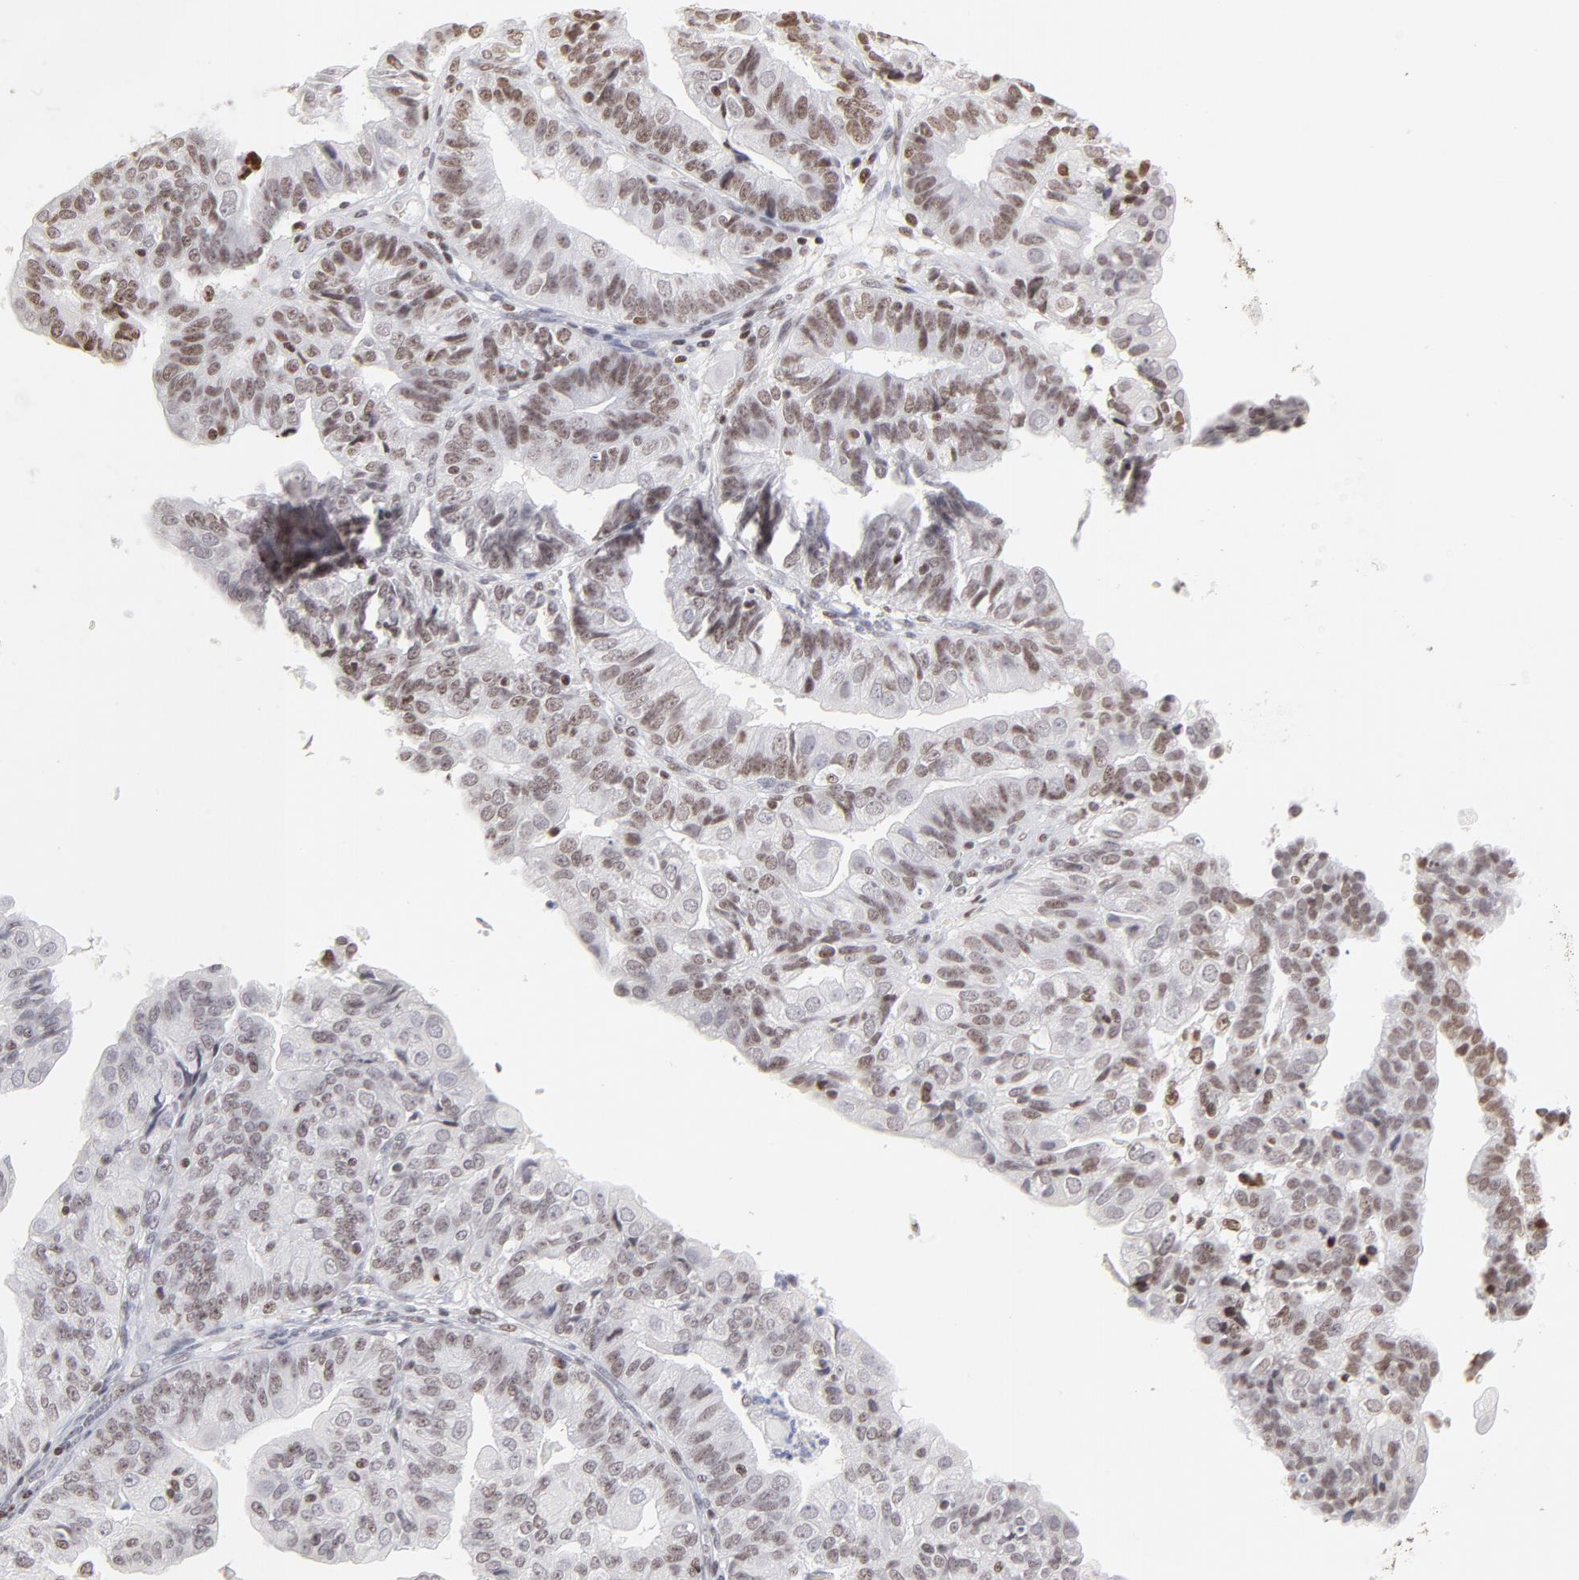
{"staining": {"intensity": "moderate", "quantity": "25%-75%", "location": "nuclear"}, "tissue": "endometrial cancer", "cell_type": "Tumor cells", "image_type": "cancer", "snomed": [{"axis": "morphology", "description": "Adenocarcinoma, NOS"}, {"axis": "topography", "description": "Endometrium"}], "caption": "There is medium levels of moderate nuclear positivity in tumor cells of endometrial adenocarcinoma, as demonstrated by immunohistochemical staining (brown color).", "gene": "PARP1", "patient": {"sex": "female", "age": 56}}